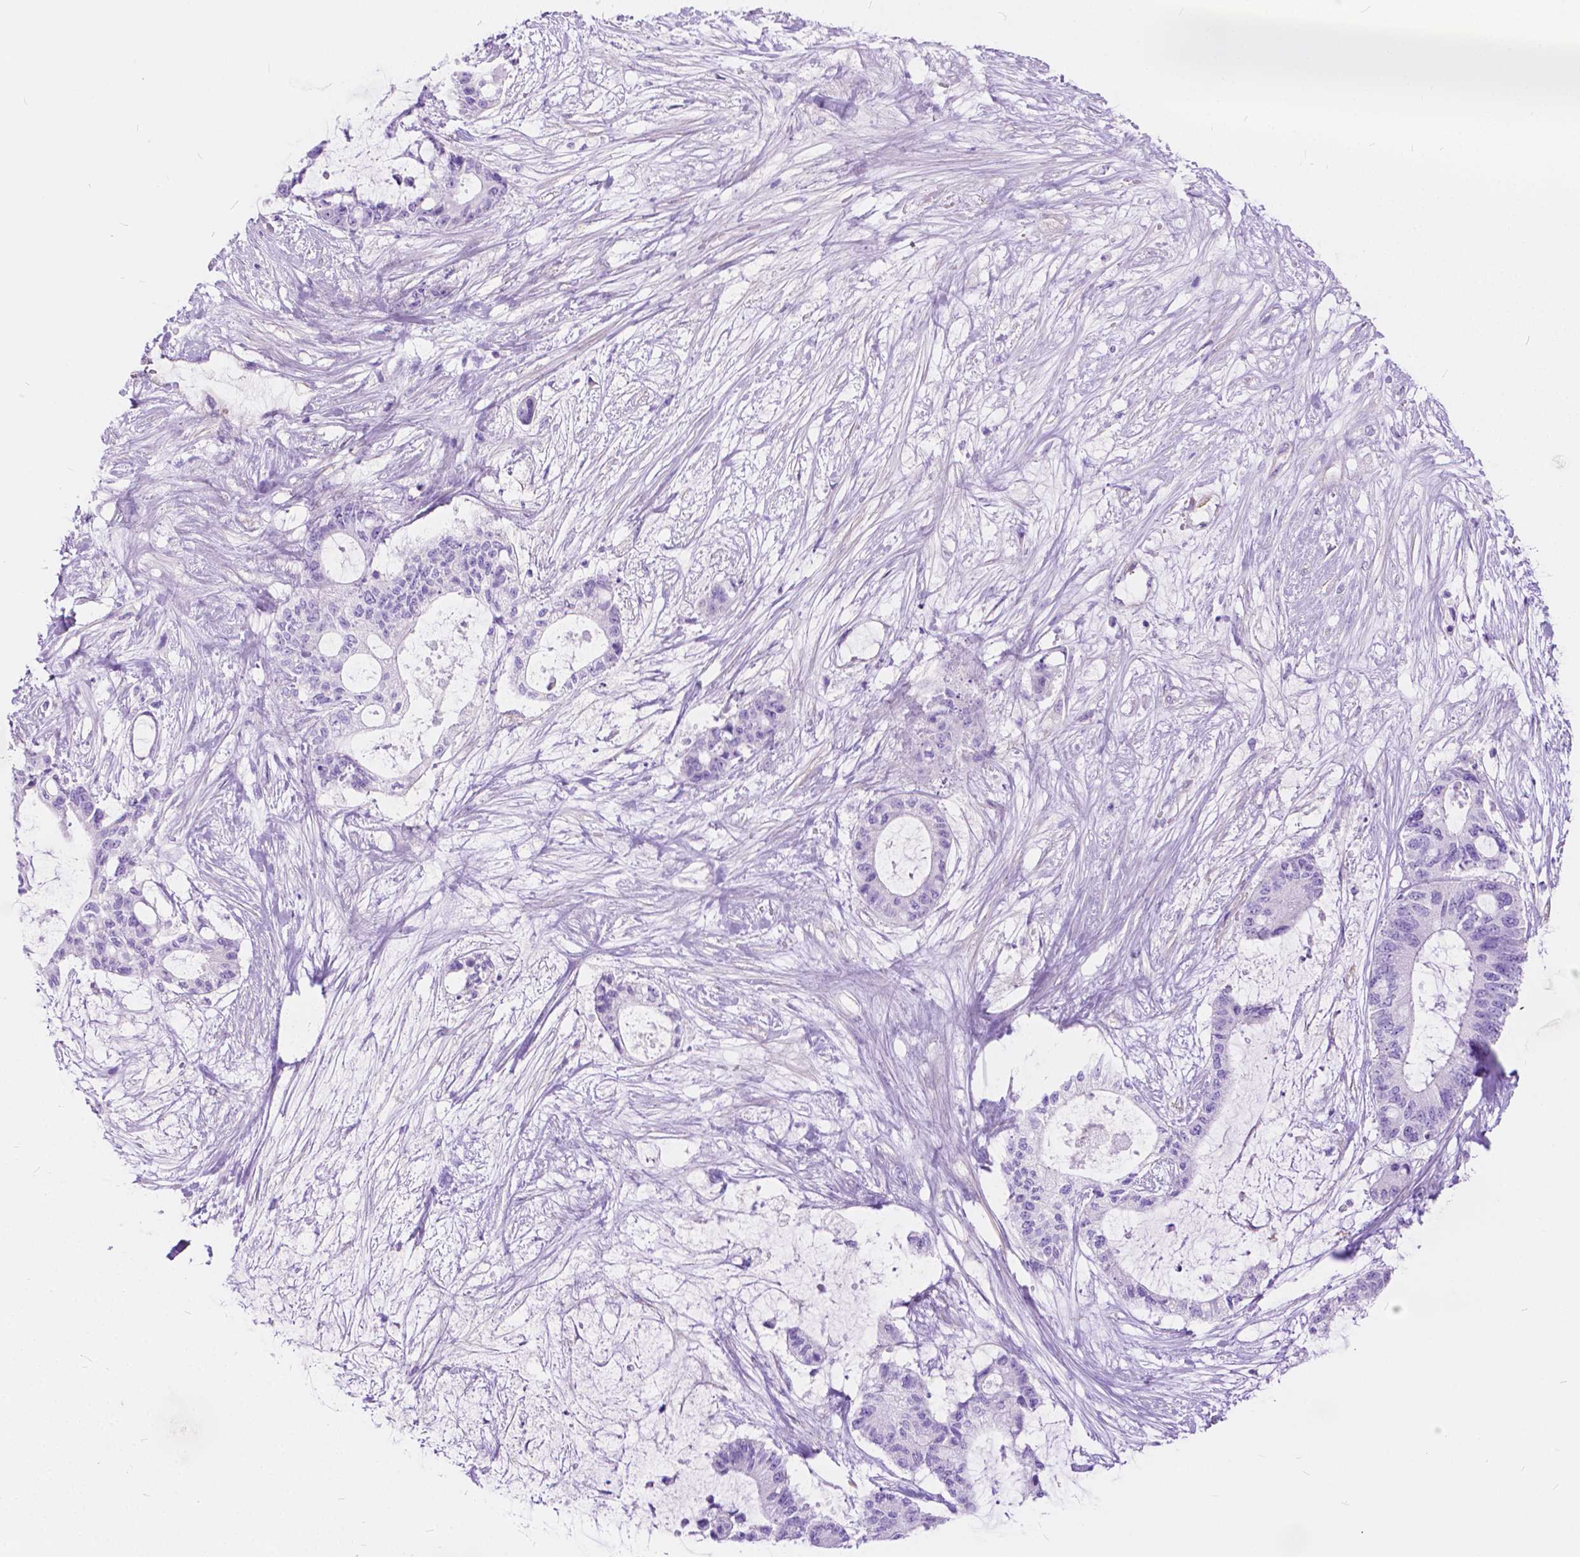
{"staining": {"intensity": "negative", "quantity": "none", "location": "none"}, "tissue": "liver cancer", "cell_type": "Tumor cells", "image_type": "cancer", "snomed": [{"axis": "morphology", "description": "Normal tissue, NOS"}, {"axis": "morphology", "description": "Cholangiocarcinoma"}, {"axis": "topography", "description": "Liver"}, {"axis": "topography", "description": "Peripheral nerve tissue"}], "caption": "DAB (3,3'-diaminobenzidine) immunohistochemical staining of liver cholangiocarcinoma shows no significant expression in tumor cells. (Brightfield microscopy of DAB (3,3'-diaminobenzidine) immunohistochemistry at high magnification).", "gene": "CHRM1", "patient": {"sex": "female", "age": 73}}